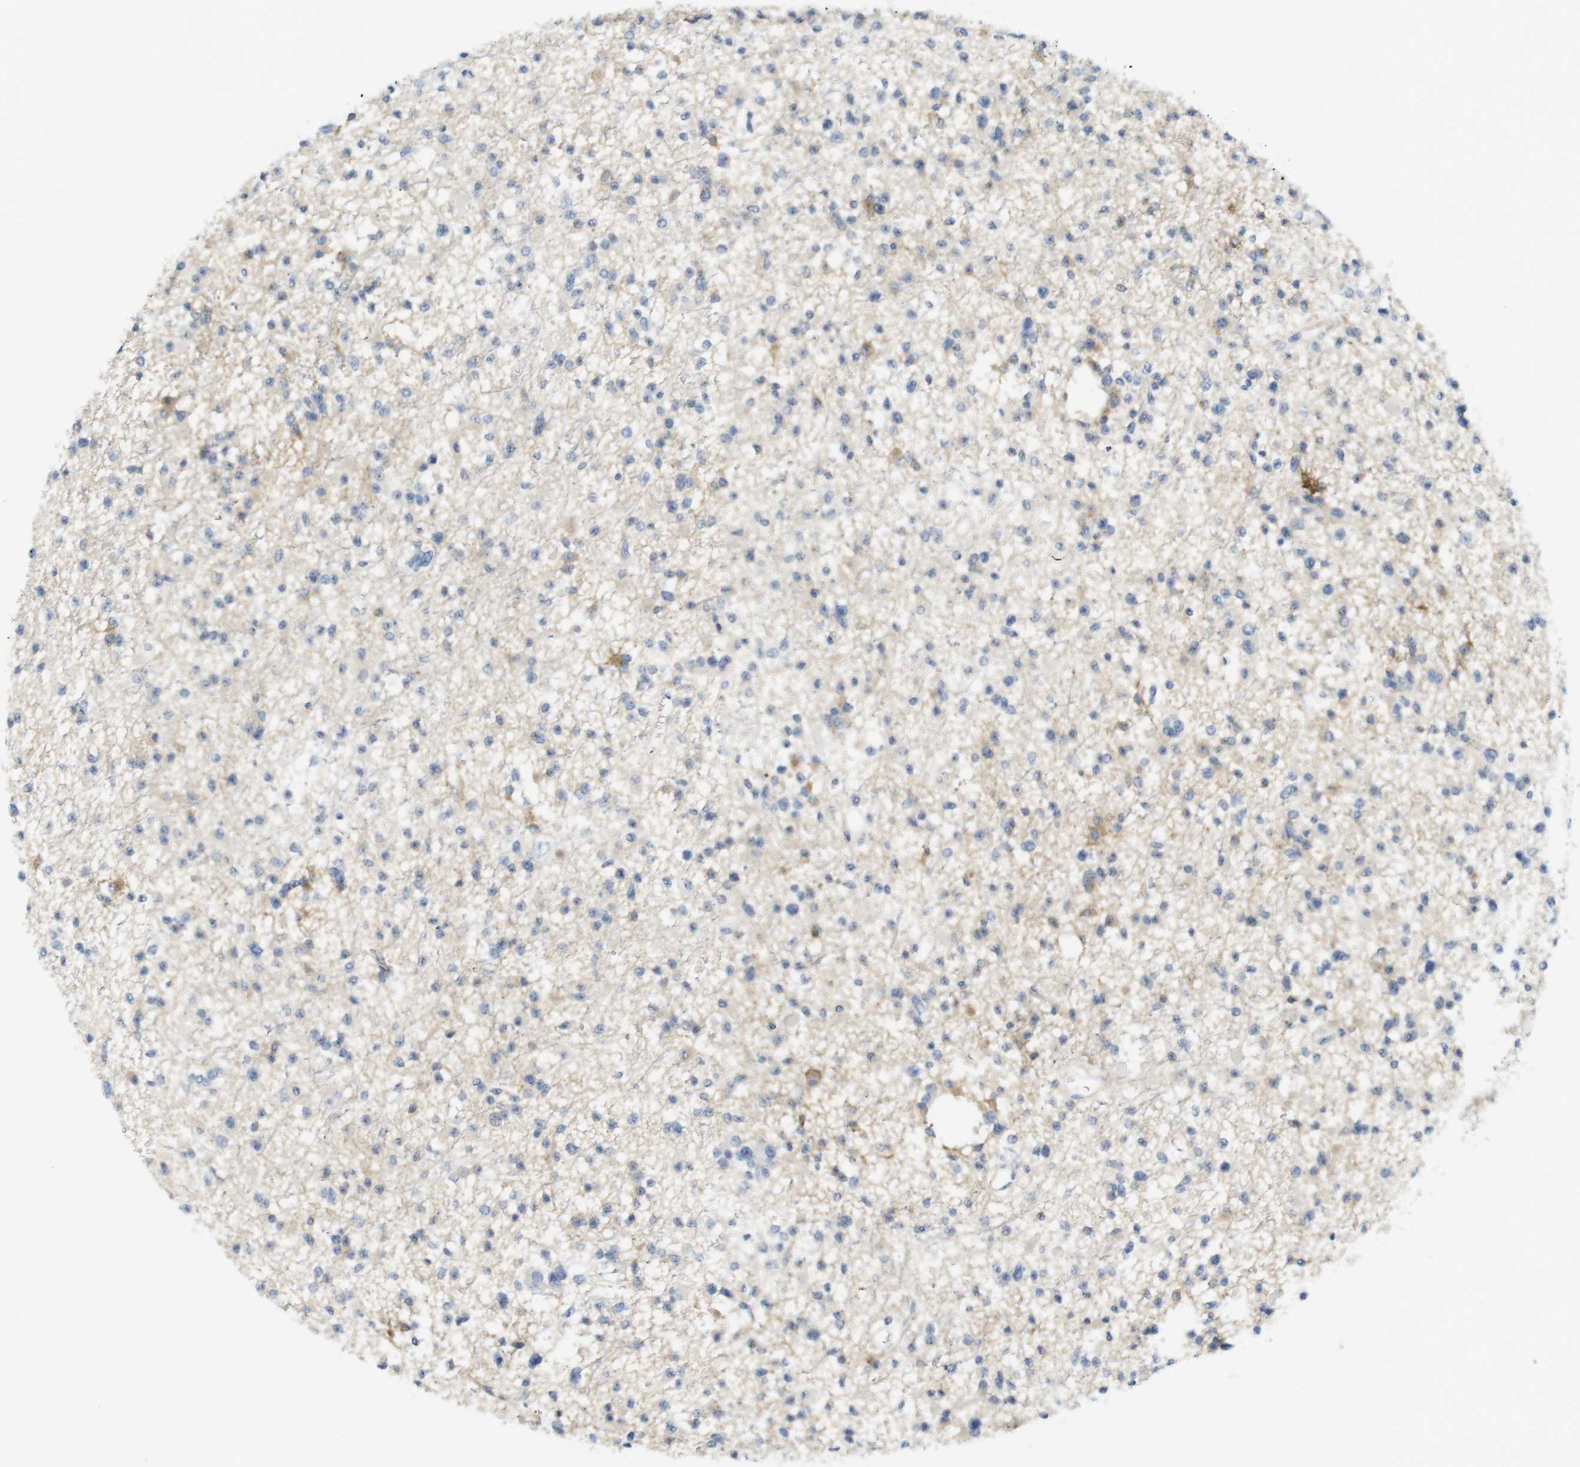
{"staining": {"intensity": "moderate", "quantity": "<25%", "location": "cytoplasmic/membranous"}, "tissue": "glioma", "cell_type": "Tumor cells", "image_type": "cancer", "snomed": [{"axis": "morphology", "description": "Glioma, malignant, Low grade"}, {"axis": "topography", "description": "Brain"}], "caption": "Immunohistochemistry (DAB (3,3'-diaminobenzidine)) staining of human glioma displays moderate cytoplasmic/membranous protein staining in about <25% of tumor cells.", "gene": "F2R", "patient": {"sex": "female", "age": 22}}